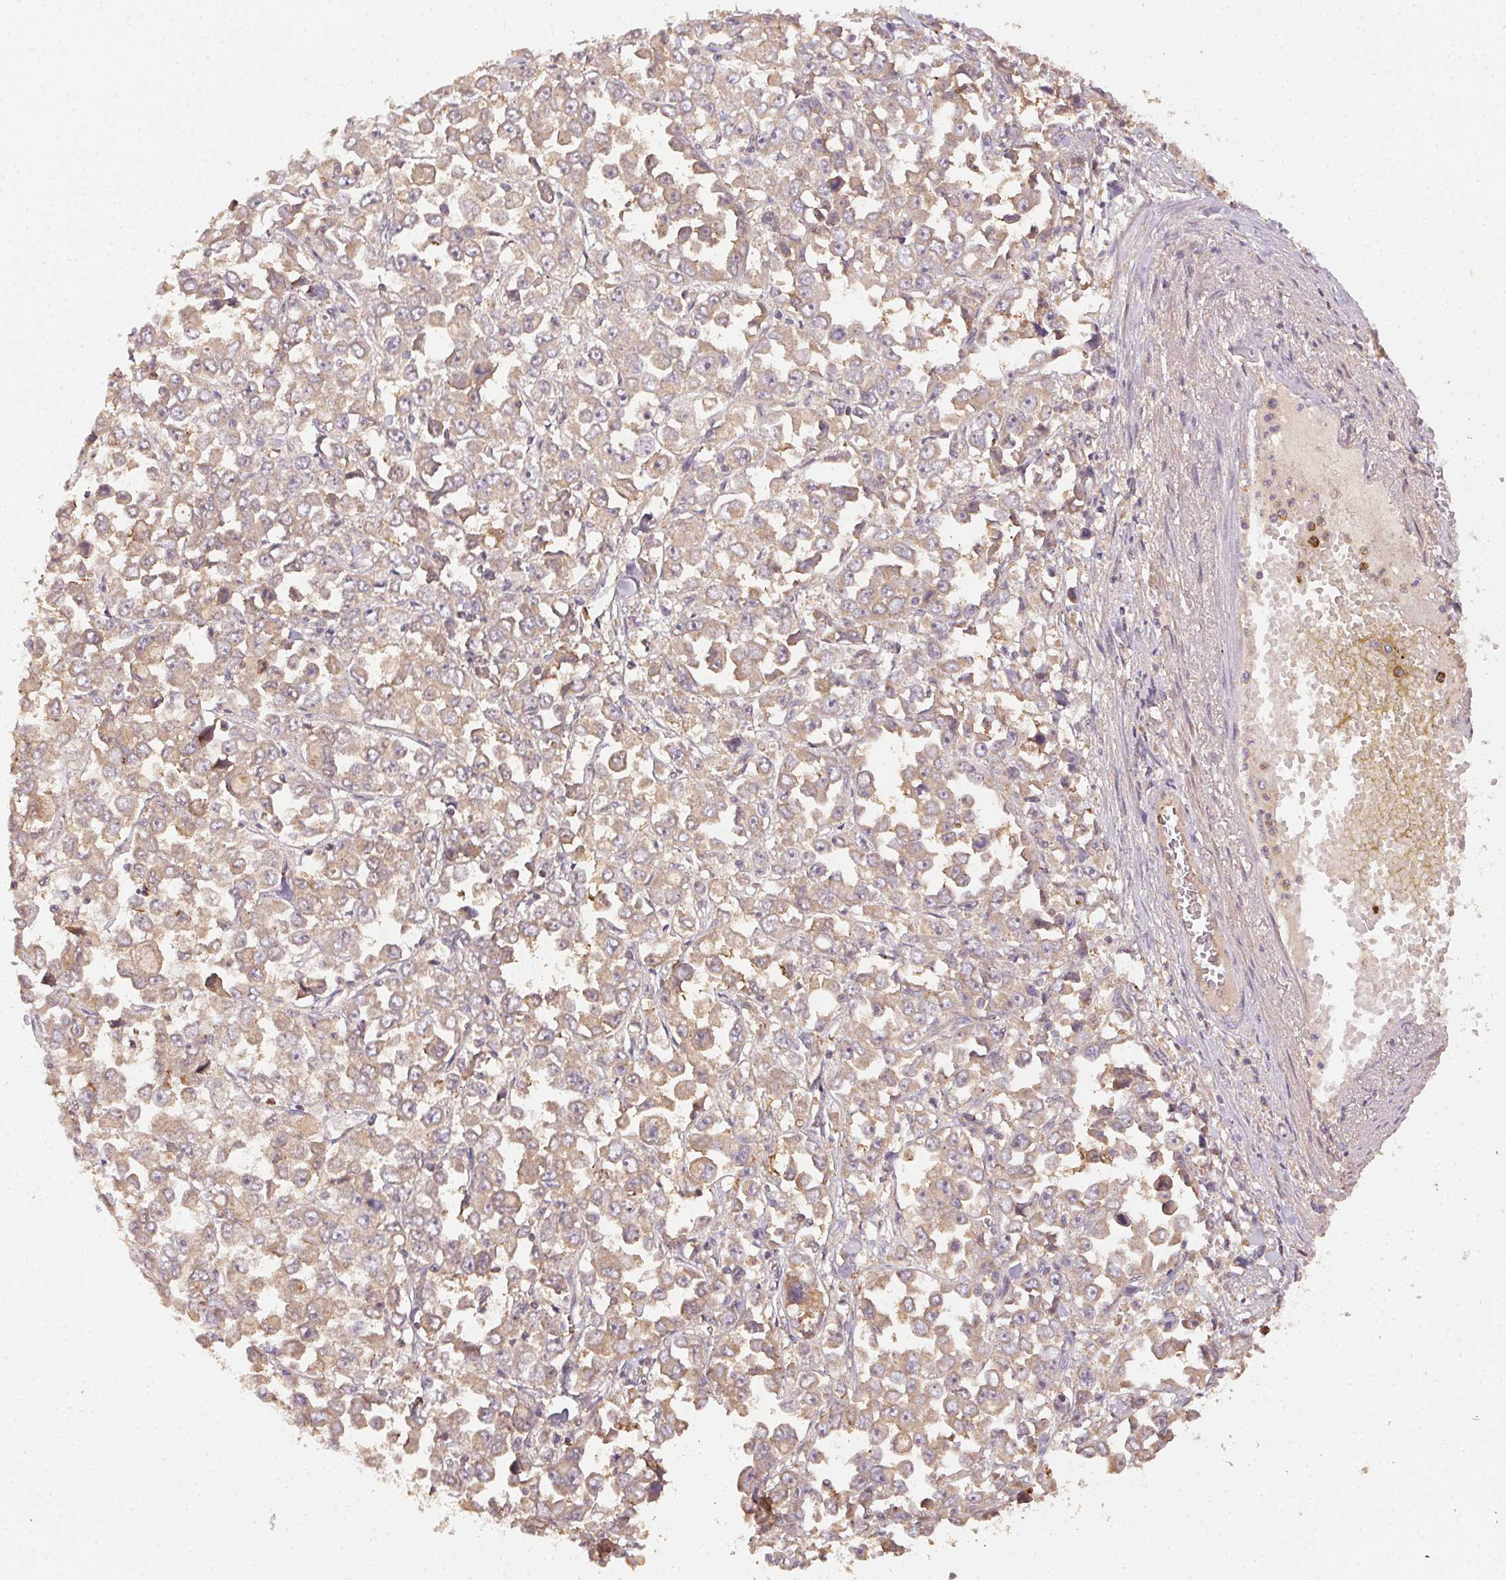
{"staining": {"intensity": "weak", "quantity": ">75%", "location": "cytoplasmic/membranous"}, "tissue": "stomach cancer", "cell_type": "Tumor cells", "image_type": "cancer", "snomed": [{"axis": "morphology", "description": "Adenocarcinoma, NOS"}, {"axis": "topography", "description": "Stomach, upper"}], "caption": "DAB immunohistochemical staining of human stomach cancer (adenocarcinoma) shows weak cytoplasmic/membranous protein staining in about >75% of tumor cells.", "gene": "RALA", "patient": {"sex": "male", "age": 70}}